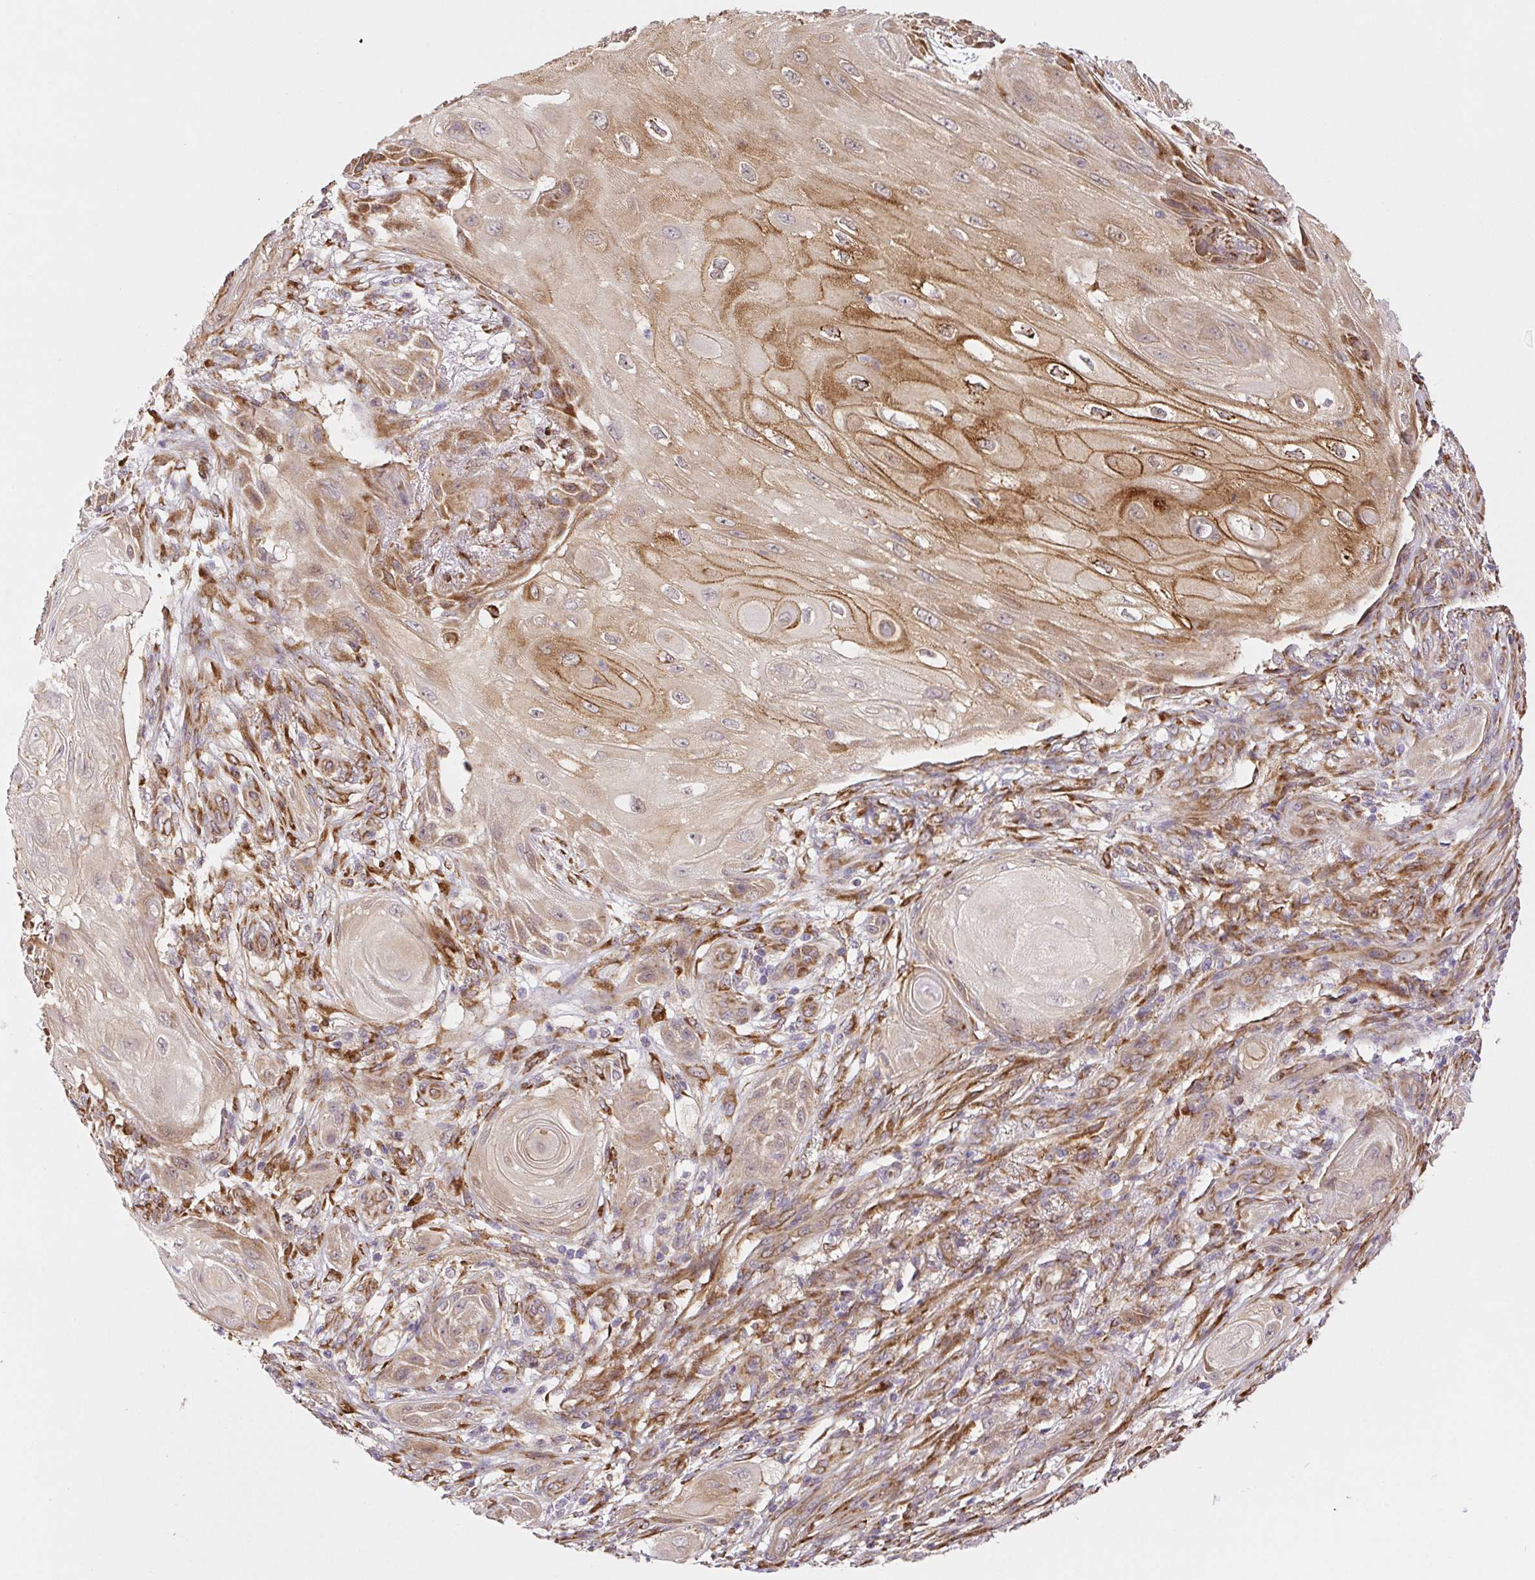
{"staining": {"intensity": "moderate", "quantity": "<25%", "location": "cytoplasmic/membranous"}, "tissue": "skin cancer", "cell_type": "Tumor cells", "image_type": "cancer", "snomed": [{"axis": "morphology", "description": "Squamous cell carcinoma, NOS"}, {"axis": "topography", "description": "Skin"}], "caption": "Human skin cancer stained for a protein (brown) shows moderate cytoplasmic/membranous positive positivity in approximately <25% of tumor cells.", "gene": "LYPD5", "patient": {"sex": "male", "age": 62}}